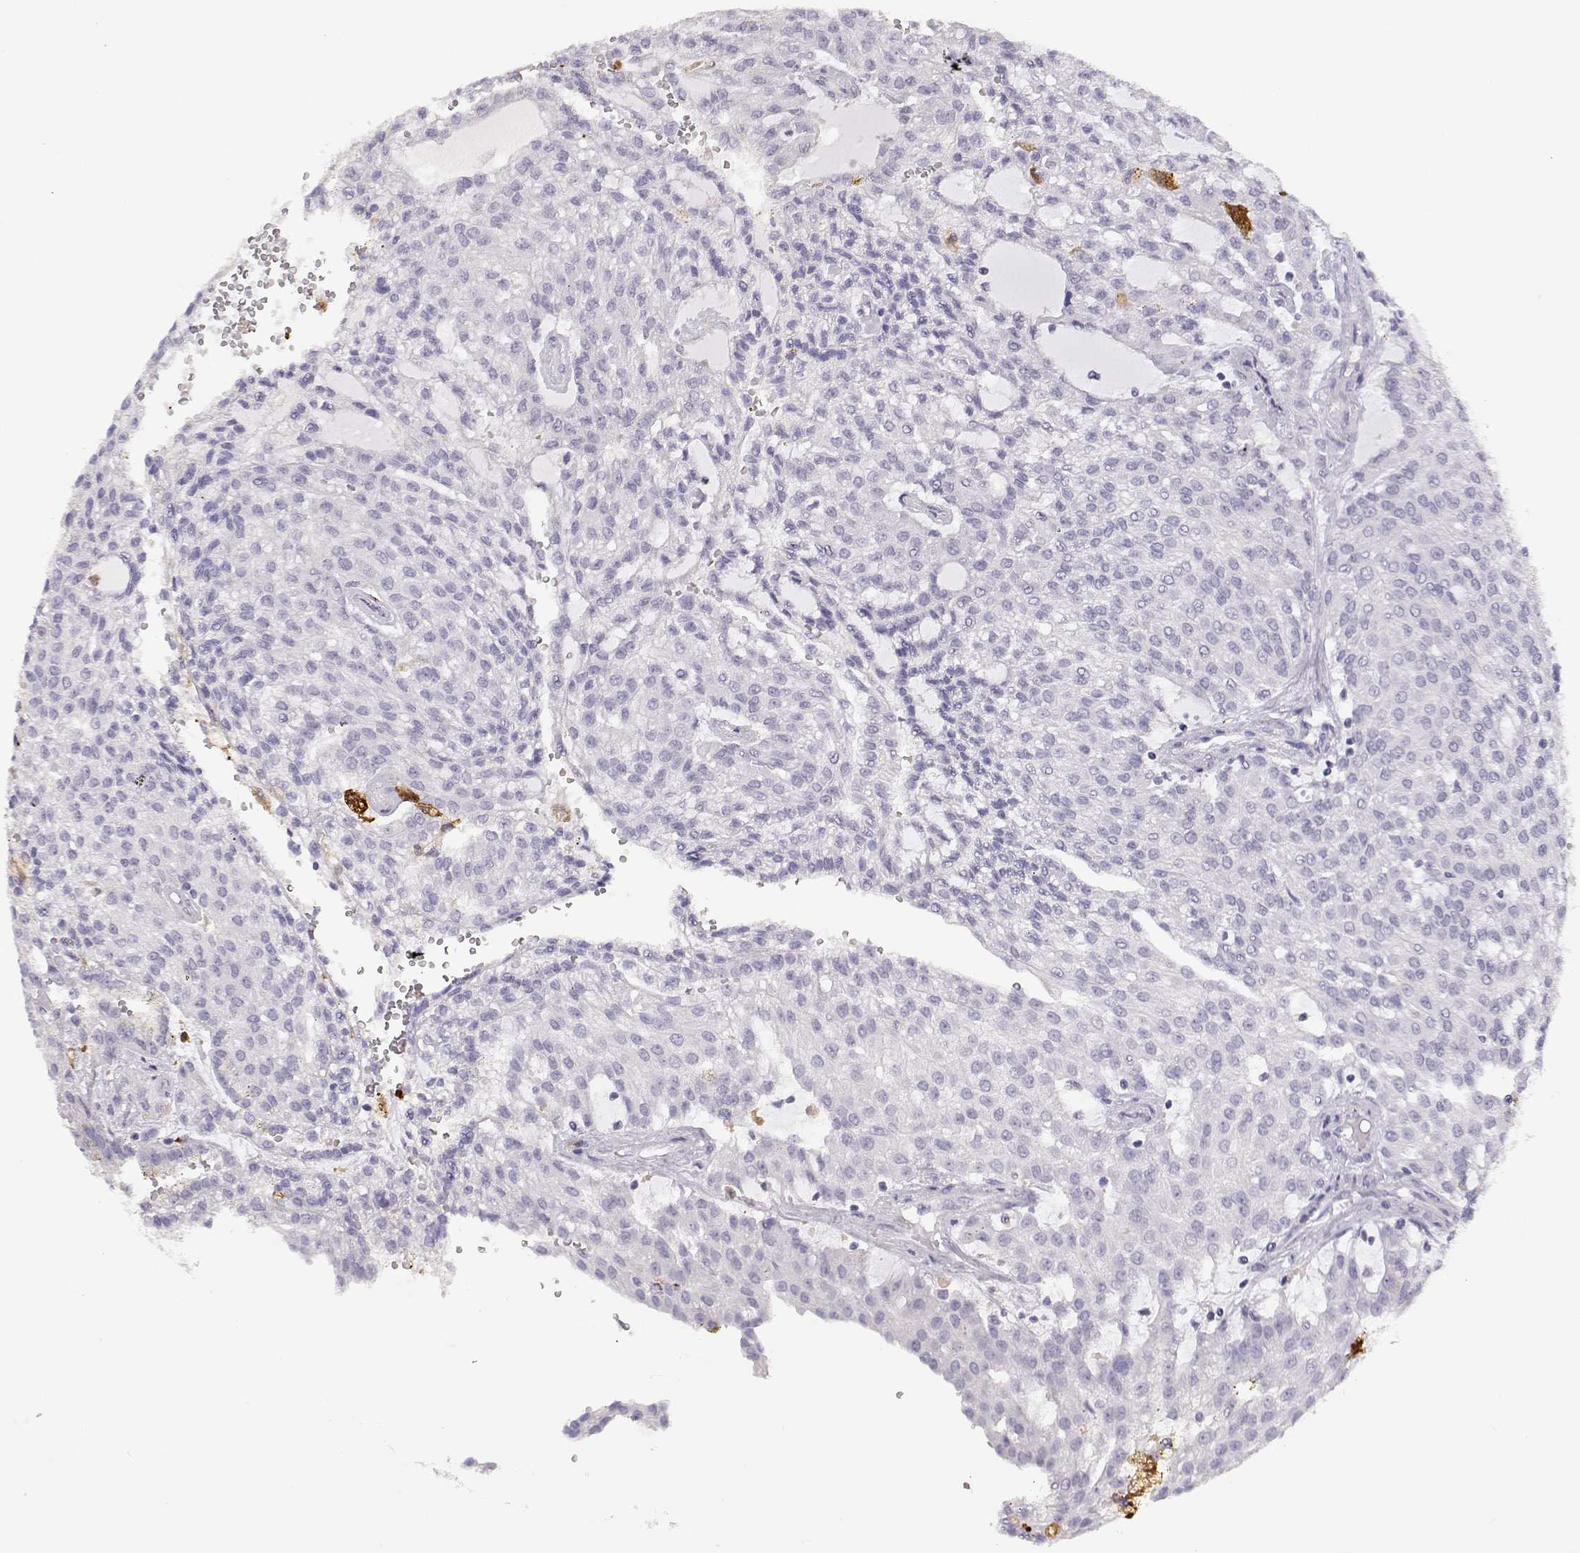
{"staining": {"intensity": "negative", "quantity": "none", "location": "none"}, "tissue": "renal cancer", "cell_type": "Tumor cells", "image_type": "cancer", "snomed": [{"axis": "morphology", "description": "Adenocarcinoma, NOS"}, {"axis": "topography", "description": "Kidney"}], "caption": "The photomicrograph exhibits no staining of tumor cells in adenocarcinoma (renal).", "gene": "NUTM1", "patient": {"sex": "male", "age": 63}}